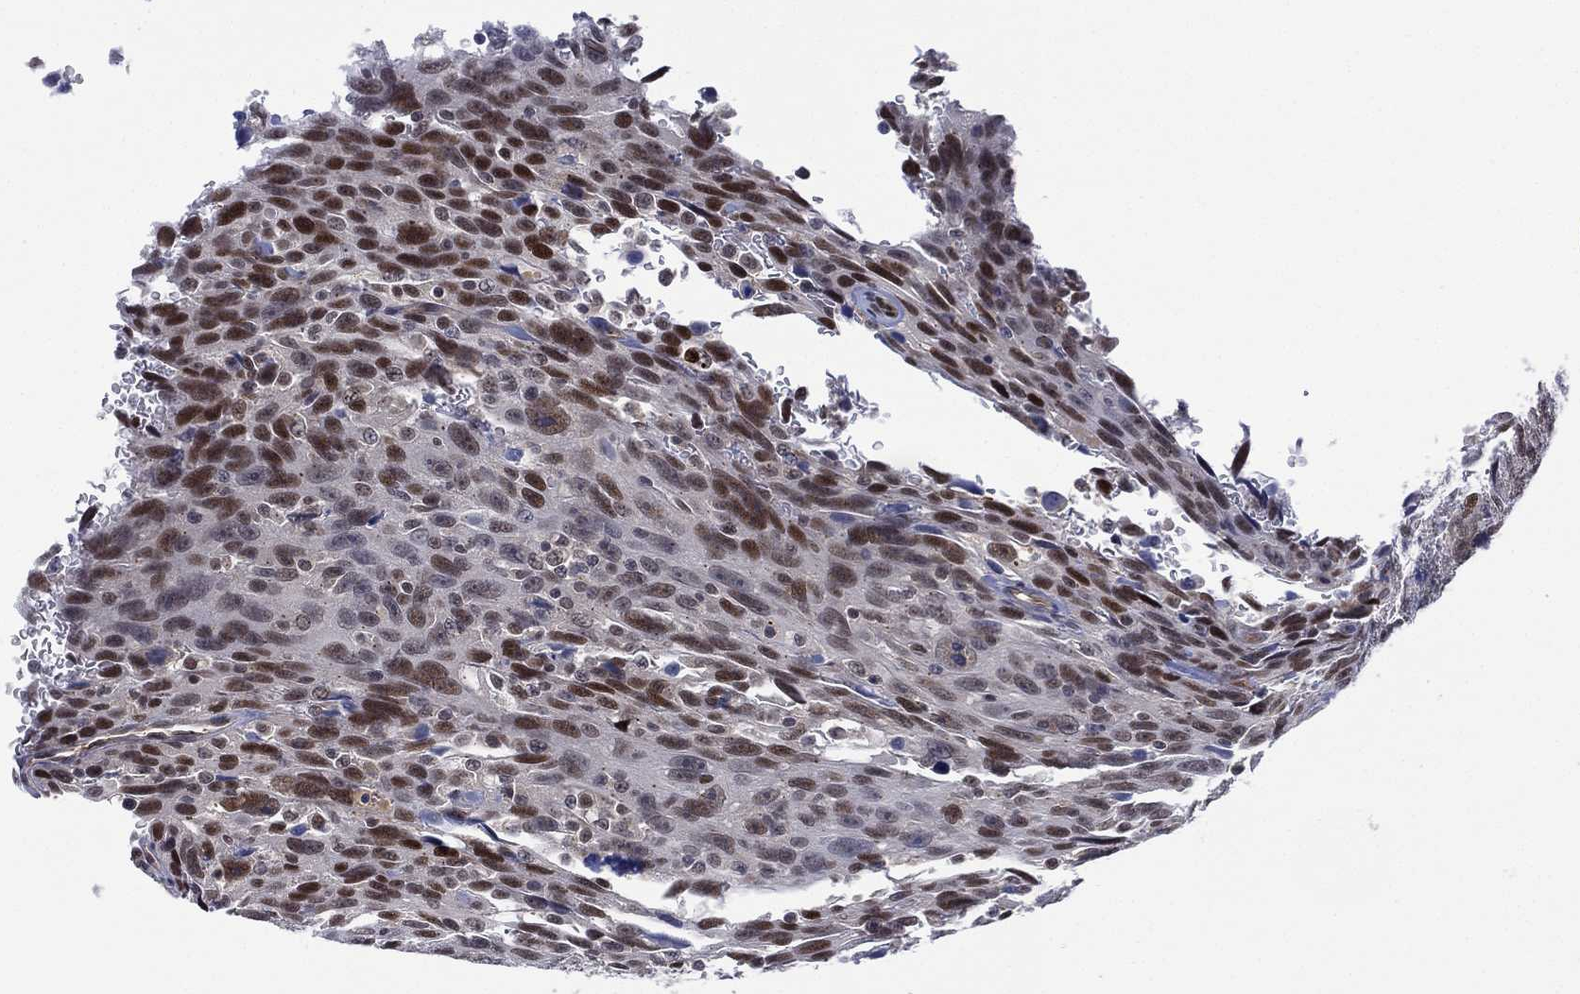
{"staining": {"intensity": "strong", "quantity": "<25%", "location": "nuclear"}, "tissue": "urothelial cancer", "cell_type": "Tumor cells", "image_type": "cancer", "snomed": [{"axis": "morphology", "description": "Urothelial carcinoma, NOS"}, {"axis": "morphology", "description": "Urothelial carcinoma, High grade"}, {"axis": "topography", "description": "Urinary bladder"}], "caption": "The image demonstrates immunohistochemical staining of urothelial cancer. There is strong nuclear expression is seen in approximately <25% of tumor cells. Immunohistochemistry (ihc) stains the protein in brown and the nuclei are stained blue.", "gene": "GSE1", "patient": {"sex": "female", "age": 73}}